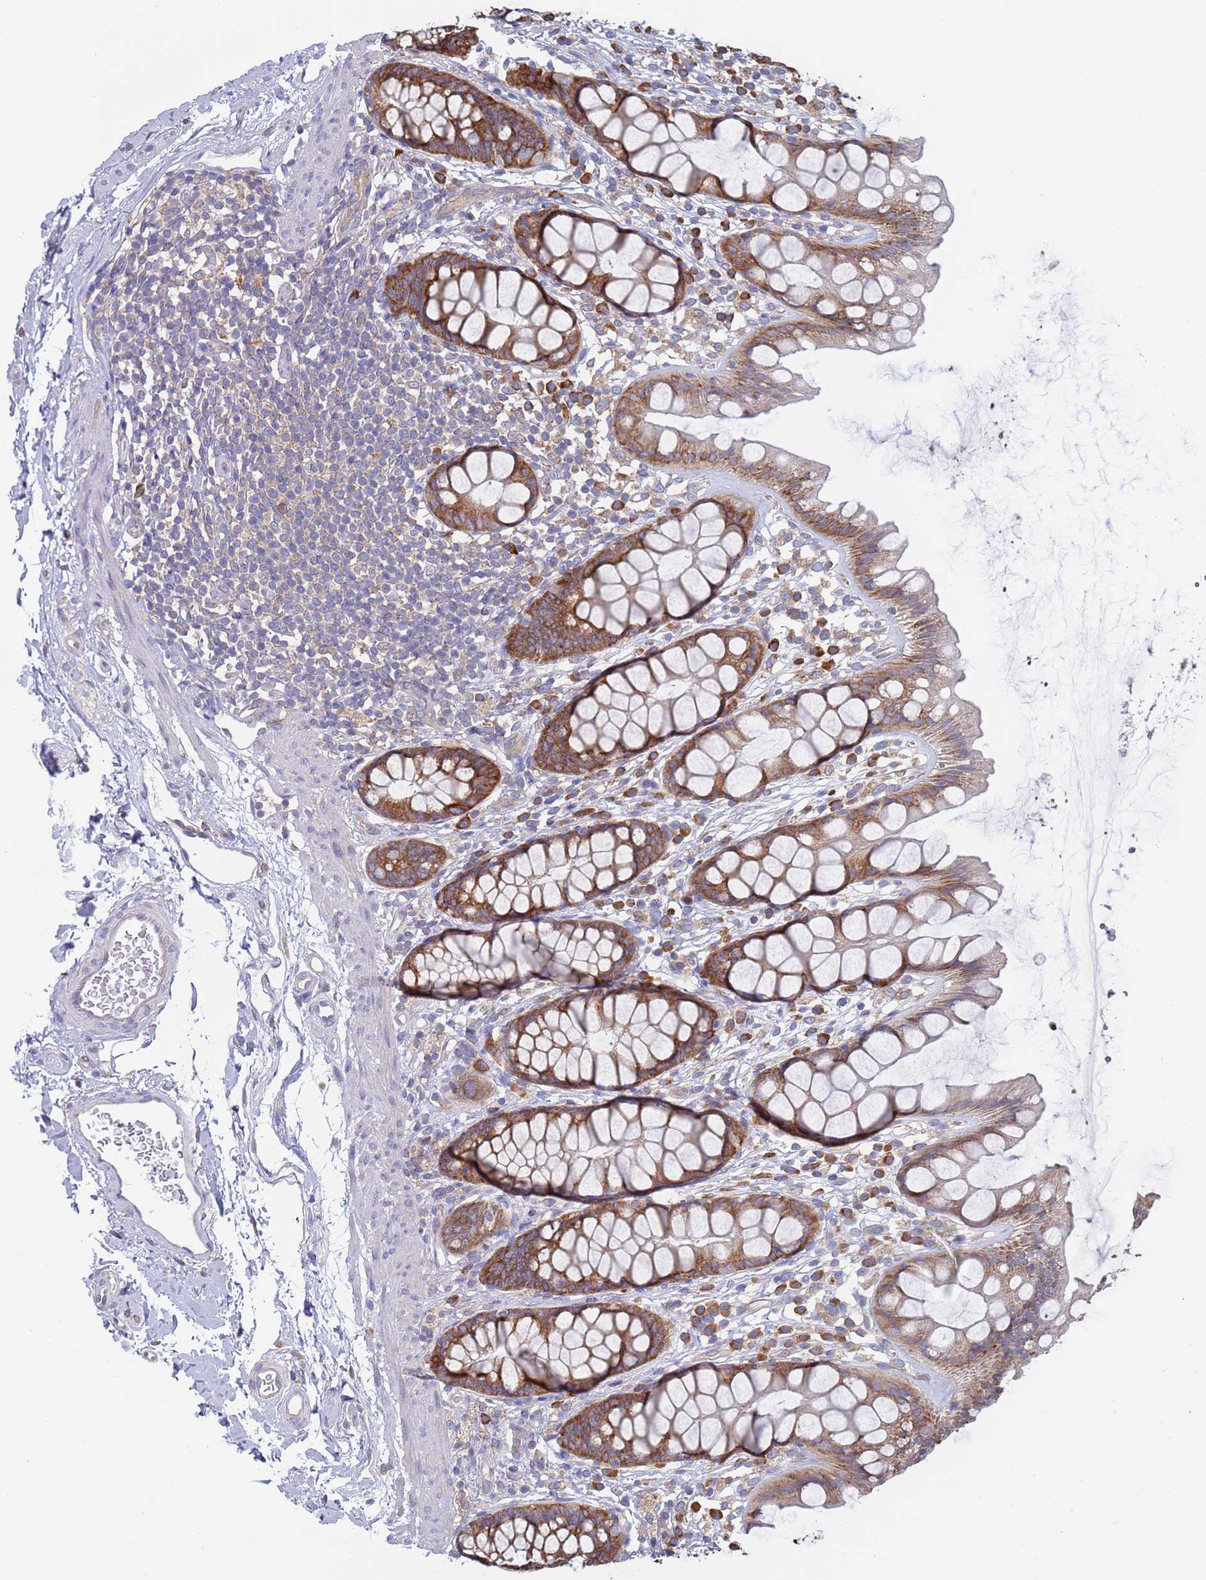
{"staining": {"intensity": "strong", "quantity": ">75%", "location": "cytoplasmic/membranous"}, "tissue": "rectum", "cell_type": "Glandular cells", "image_type": "normal", "snomed": [{"axis": "morphology", "description": "Normal tissue, NOS"}, {"axis": "topography", "description": "Rectum"}], "caption": "Immunohistochemistry (IHC) histopathology image of benign rectum stained for a protein (brown), which exhibits high levels of strong cytoplasmic/membranous positivity in approximately >75% of glandular cells.", "gene": "ENSG00000286098", "patient": {"sex": "female", "age": 65}}